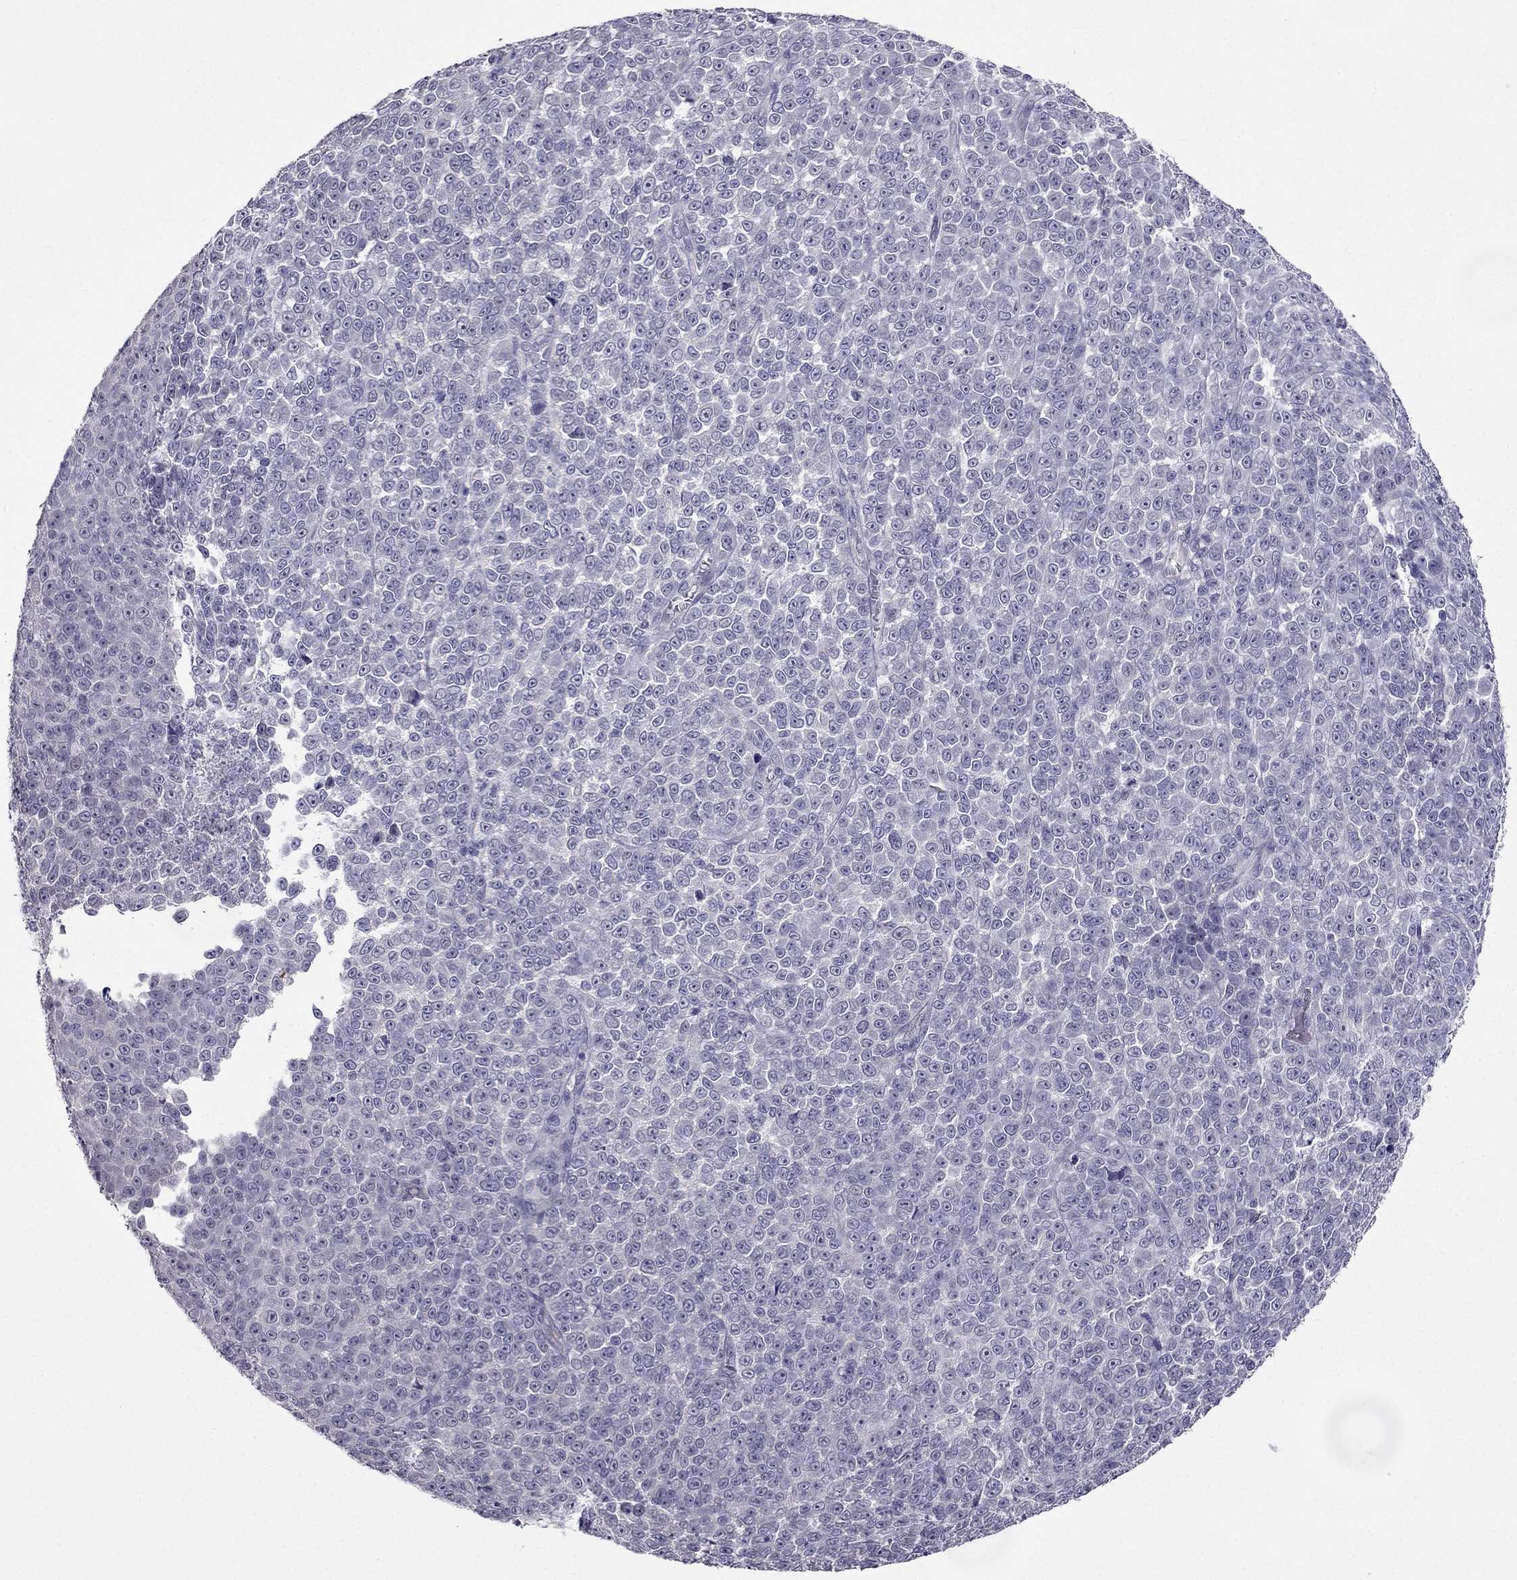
{"staining": {"intensity": "negative", "quantity": "none", "location": "none"}, "tissue": "melanoma", "cell_type": "Tumor cells", "image_type": "cancer", "snomed": [{"axis": "morphology", "description": "Malignant melanoma, NOS"}, {"axis": "topography", "description": "Skin"}], "caption": "This is an IHC micrograph of malignant melanoma. There is no staining in tumor cells.", "gene": "DUSP15", "patient": {"sex": "female", "age": 95}}